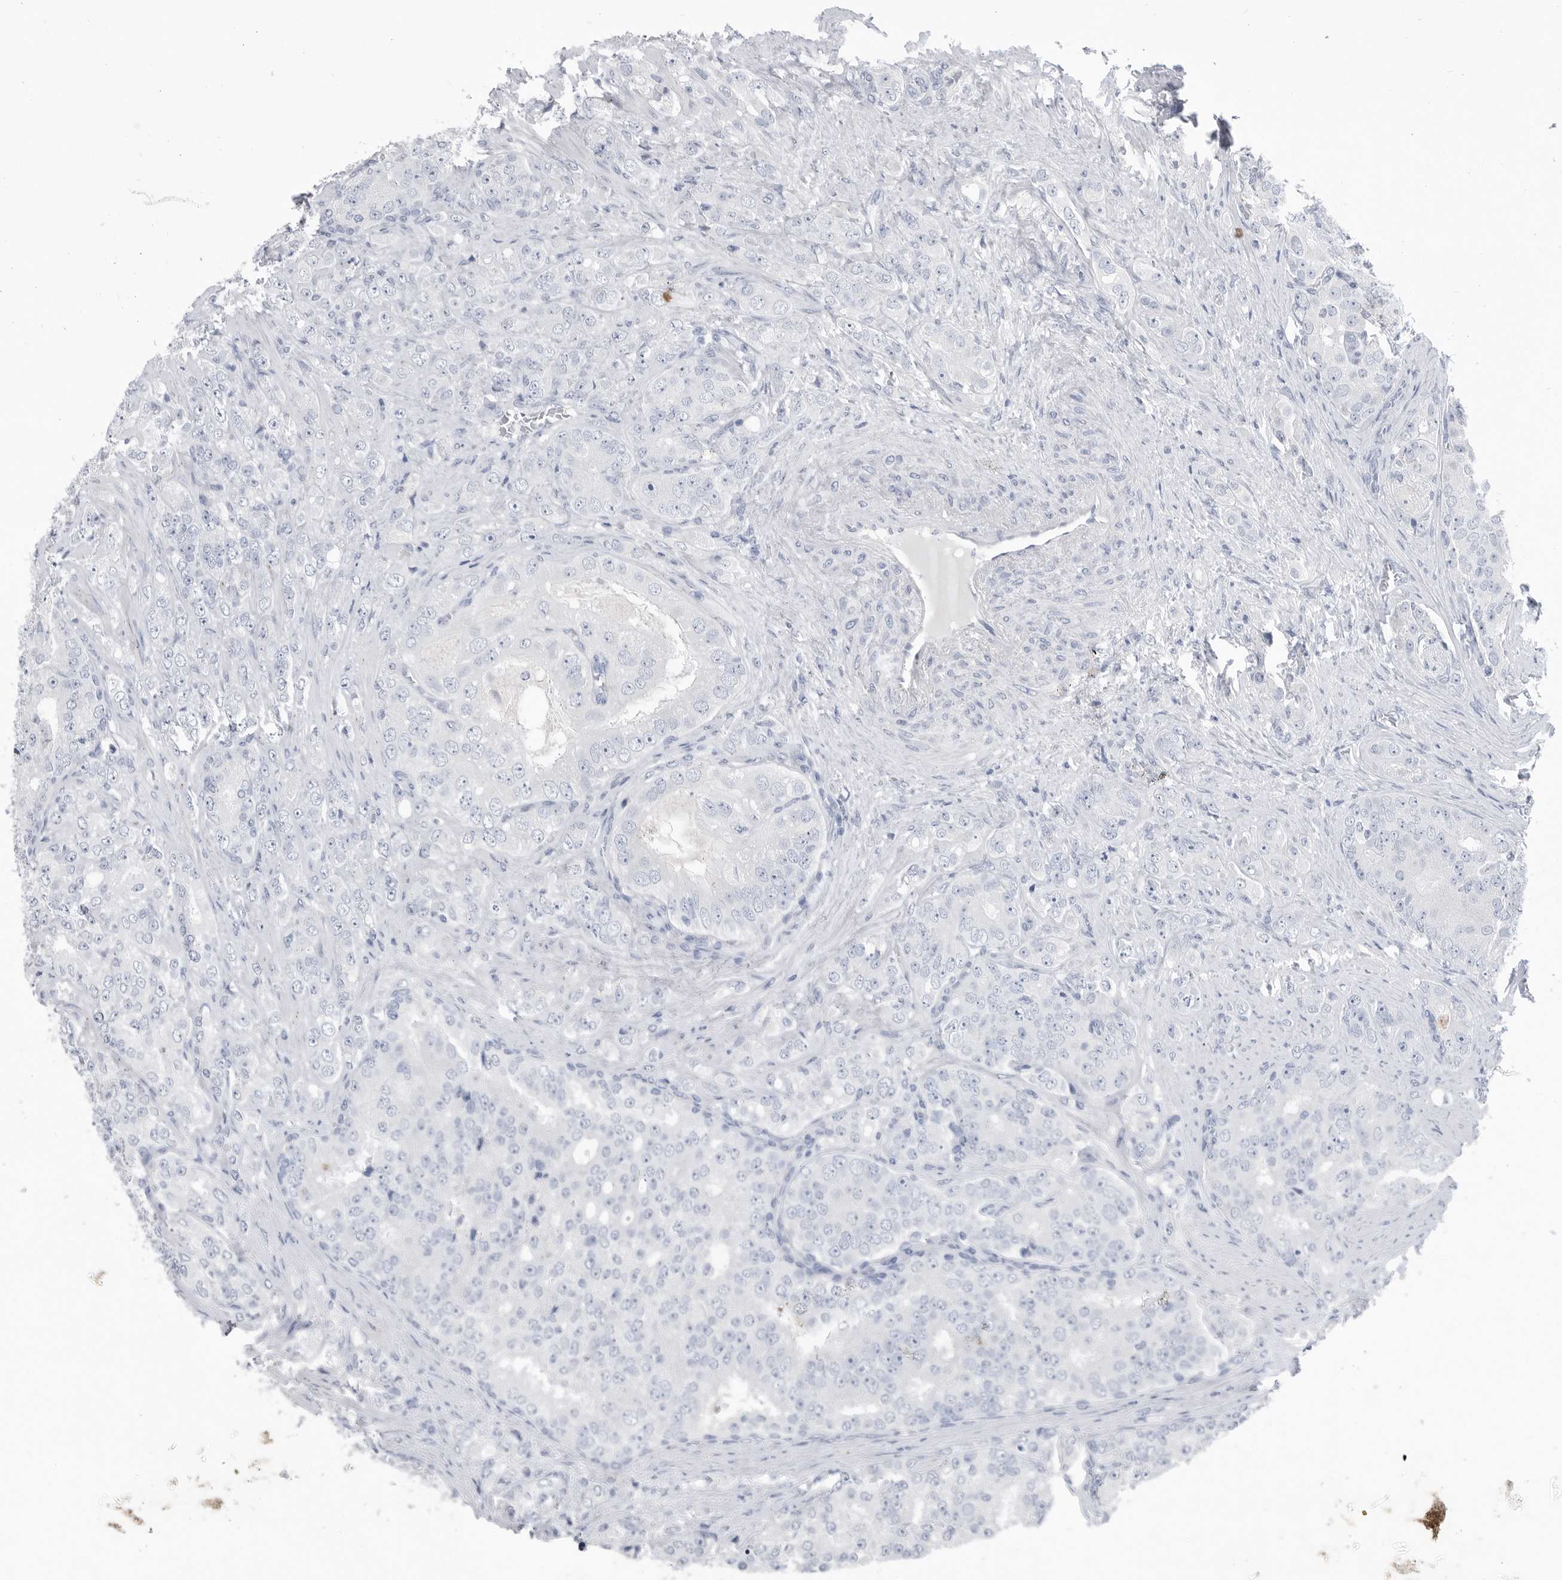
{"staining": {"intensity": "negative", "quantity": "none", "location": "none"}, "tissue": "prostate cancer", "cell_type": "Tumor cells", "image_type": "cancer", "snomed": [{"axis": "morphology", "description": "Adenocarcinoma, High grade"}, {"axis": "topography", "description": "Prostate"}], "caption": "Prostate cancer (high-grade adenocarcinoma) was stained to show a protein in brown. There is no significant positivity in tumor cells.", "gene": "ABHD12", "patient": {"sex": "male", "age": 58}}